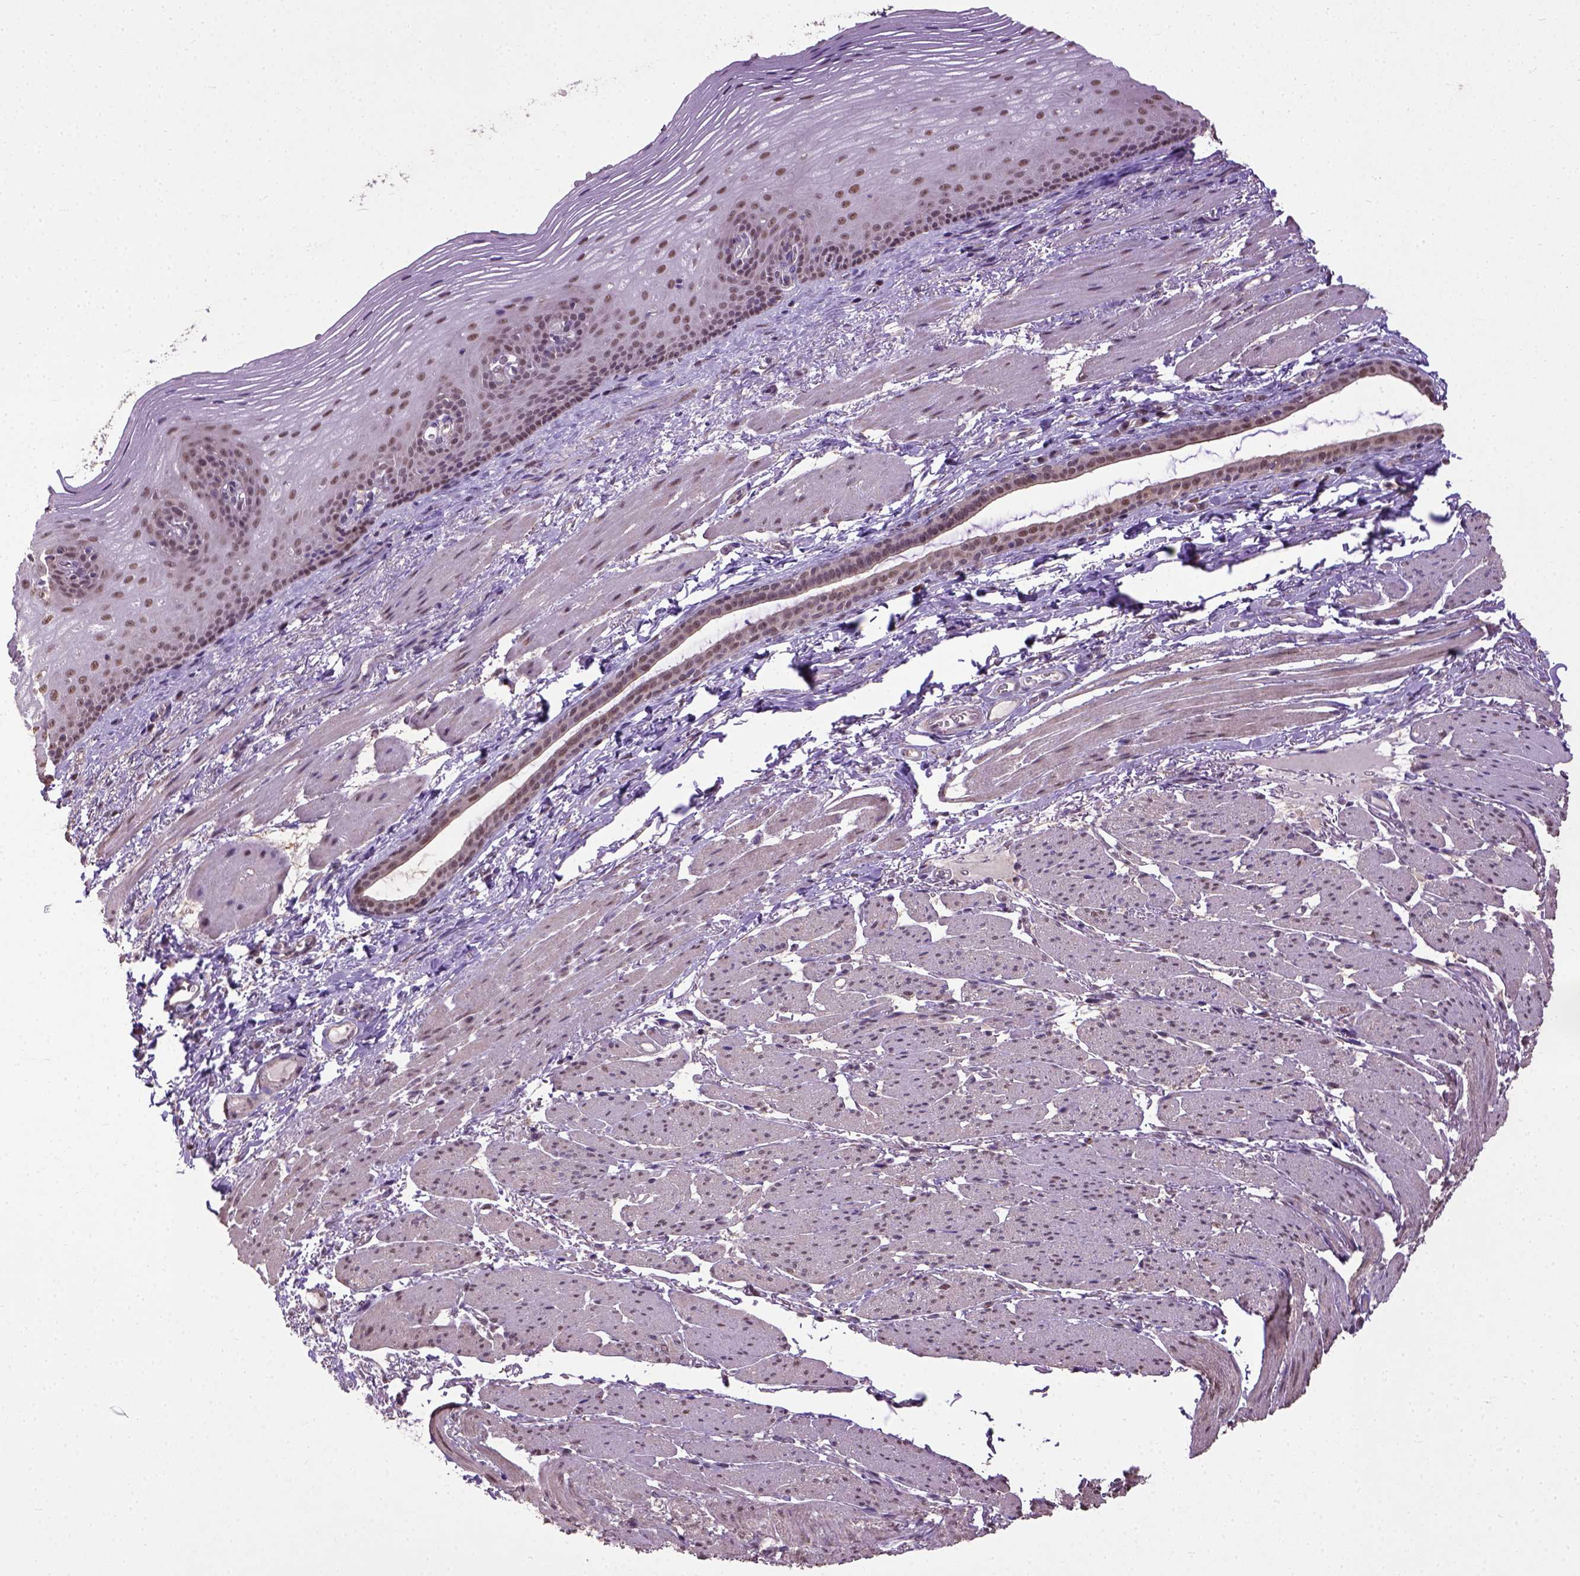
{"staining": {"intensity": "moderate", "quantity": ">75%", "location": "nuclear"}, "tissue": "esophagus", "cell_type": "Squamous epithelial cells", "image_type": "normal", "snomed": [{"axis": "morphology", "description": "Normal tissue, NOS"}, {"axis": "topography", "description": "Esophagus"}], "caption": "A histopathology image of esophagus stained for a protein demonstrates moderate nuclear brown staining in squamous epithelial cells.", "gene": "UBA3", "patient": {"sex": "male", "age": 76}}